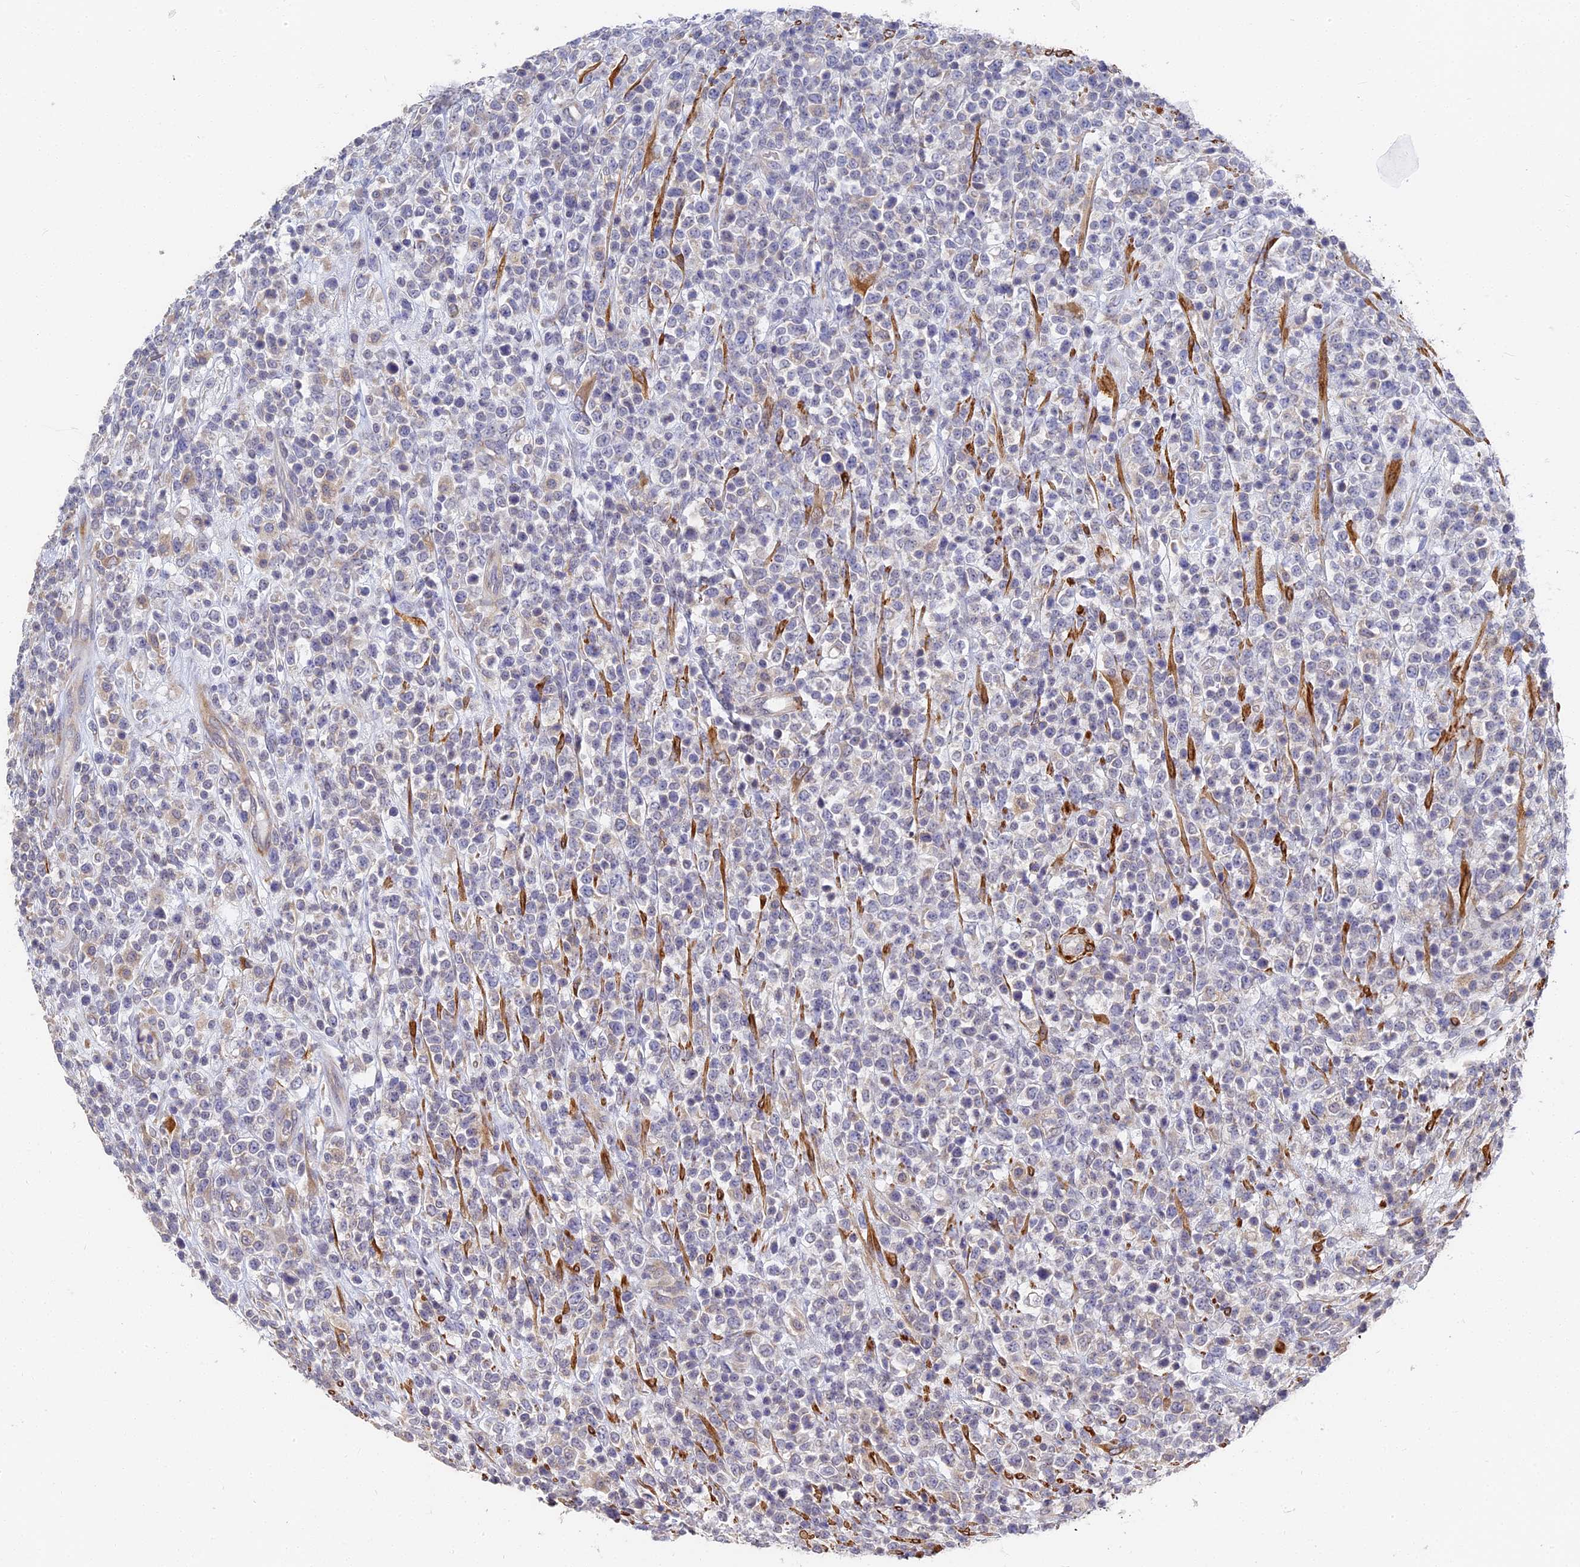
{"staining": {"intensity": "negative", "quantity": "none", "location": "none"}, "tissue": "lymphoma", "cell_type": "Tumor cells", "image_type": "cancer", "snomed": [{"axis": "morphology", "description": "Malignant lymphoma, non-Hodgkin's type, High grade"}, {"axis": "topography", "description": "Colon"}], "caption": "Human high-grade malignant lymphoma, non-Hodgkin's type stained for a protein using IHC shows no staining in tumor cells.", "gene": "CCDC113", "patient": {"sex": "female", "age": 53}}